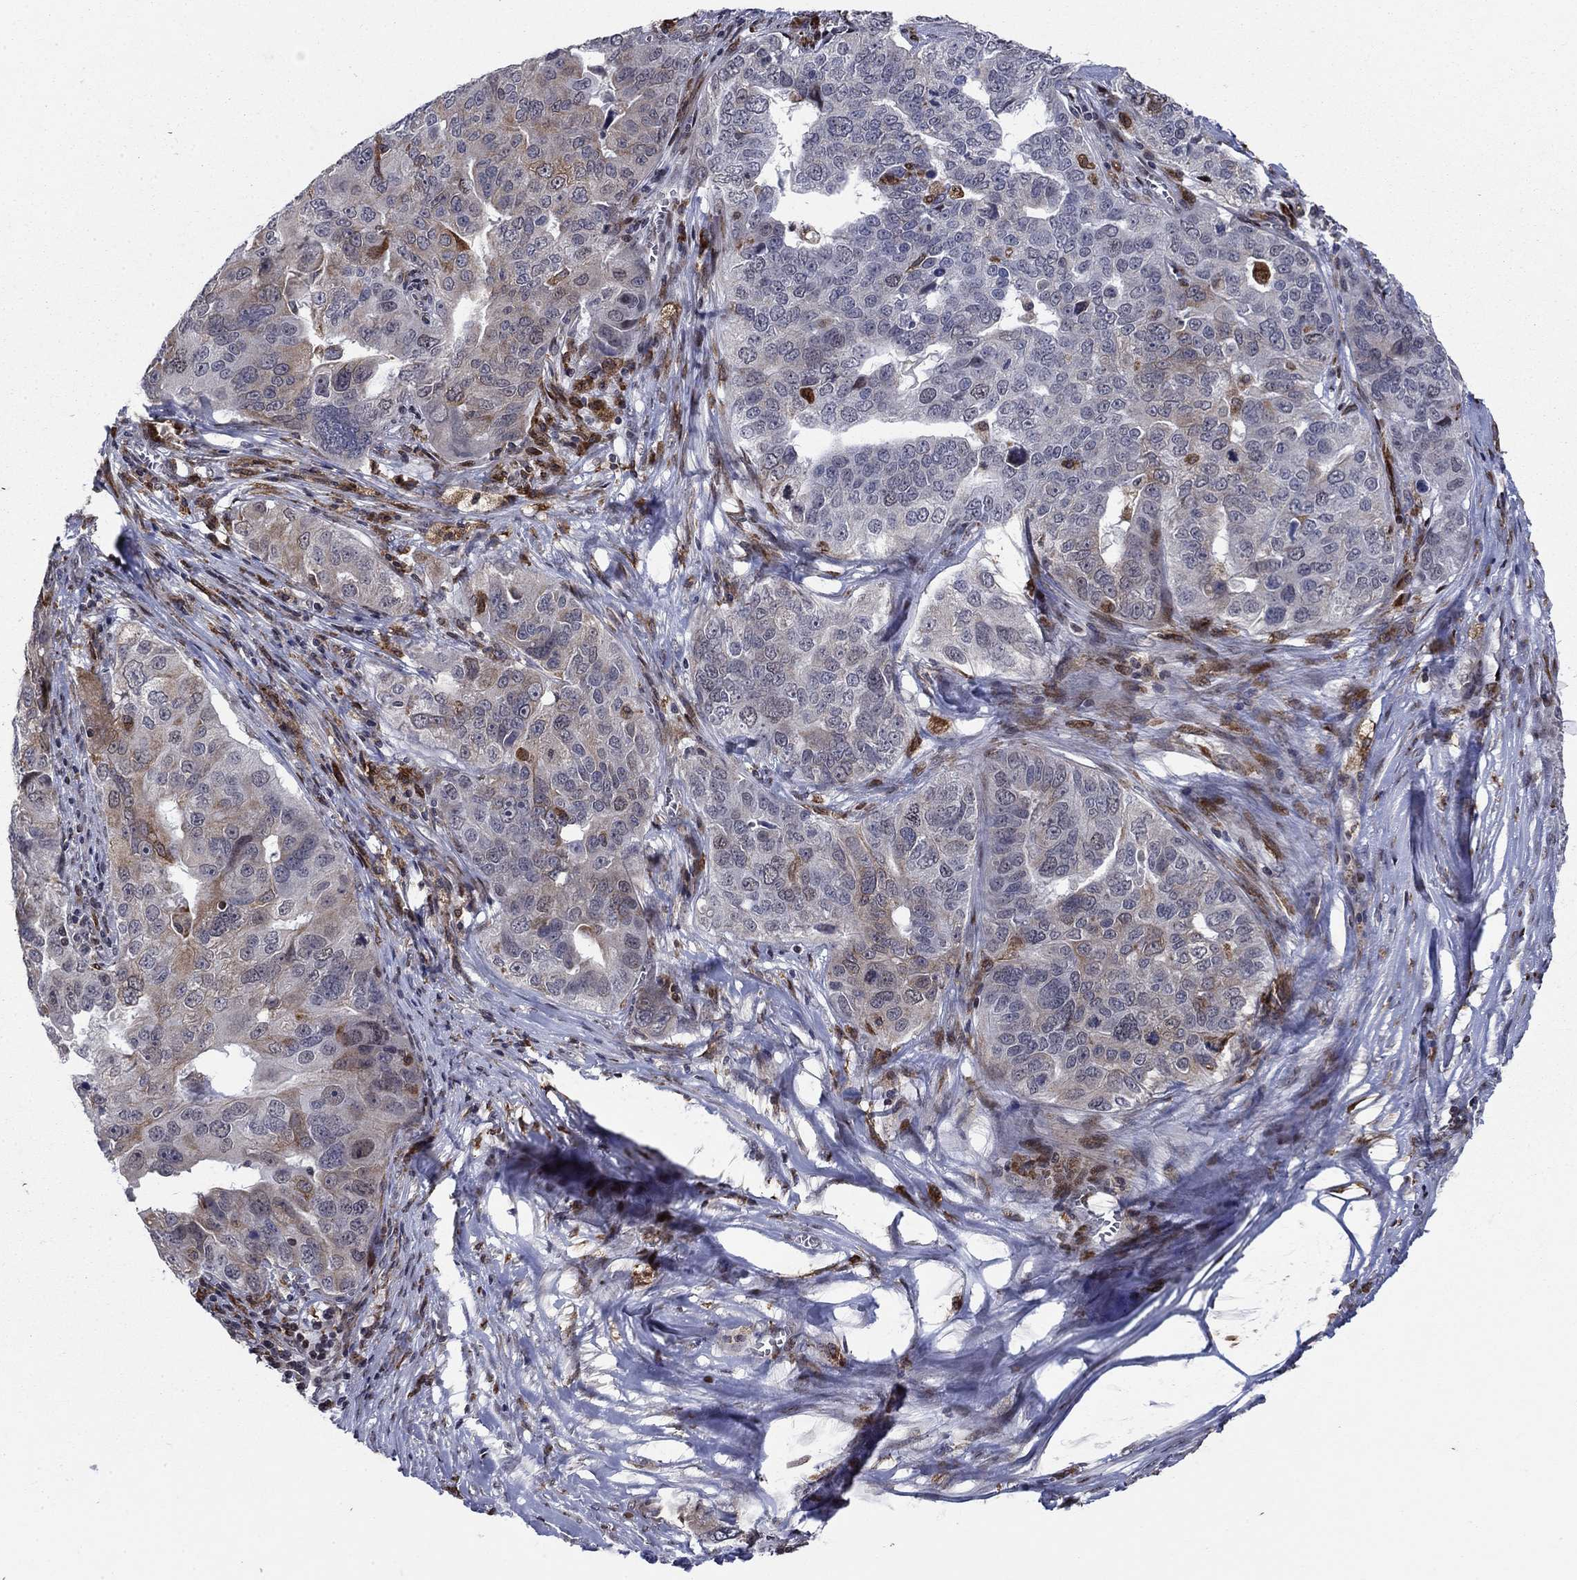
{"staining": {"intensity": "moderate", "quantity": "<25%", "location": "cytoplasmic/membranous"}, "tissue": "ovarian cancer", "cell_type": "Tumor cells", "image_type": "cancer", "snomed": [{"axis": "morphology", "description": "Carcinoma, endometroid"}, {"axis": "topography", "description": "Soft tissue"}, {"axis": "topography", "description": "Ovary"}], "caption": "Protein analysis of ovarian endometroid carcinoma tissue reveals moderate cytoplasmic/membranous positivity in about <25% of tumor cells.", "gene": "DHRS7", "patient": {"sex": "female", "age": 52}}